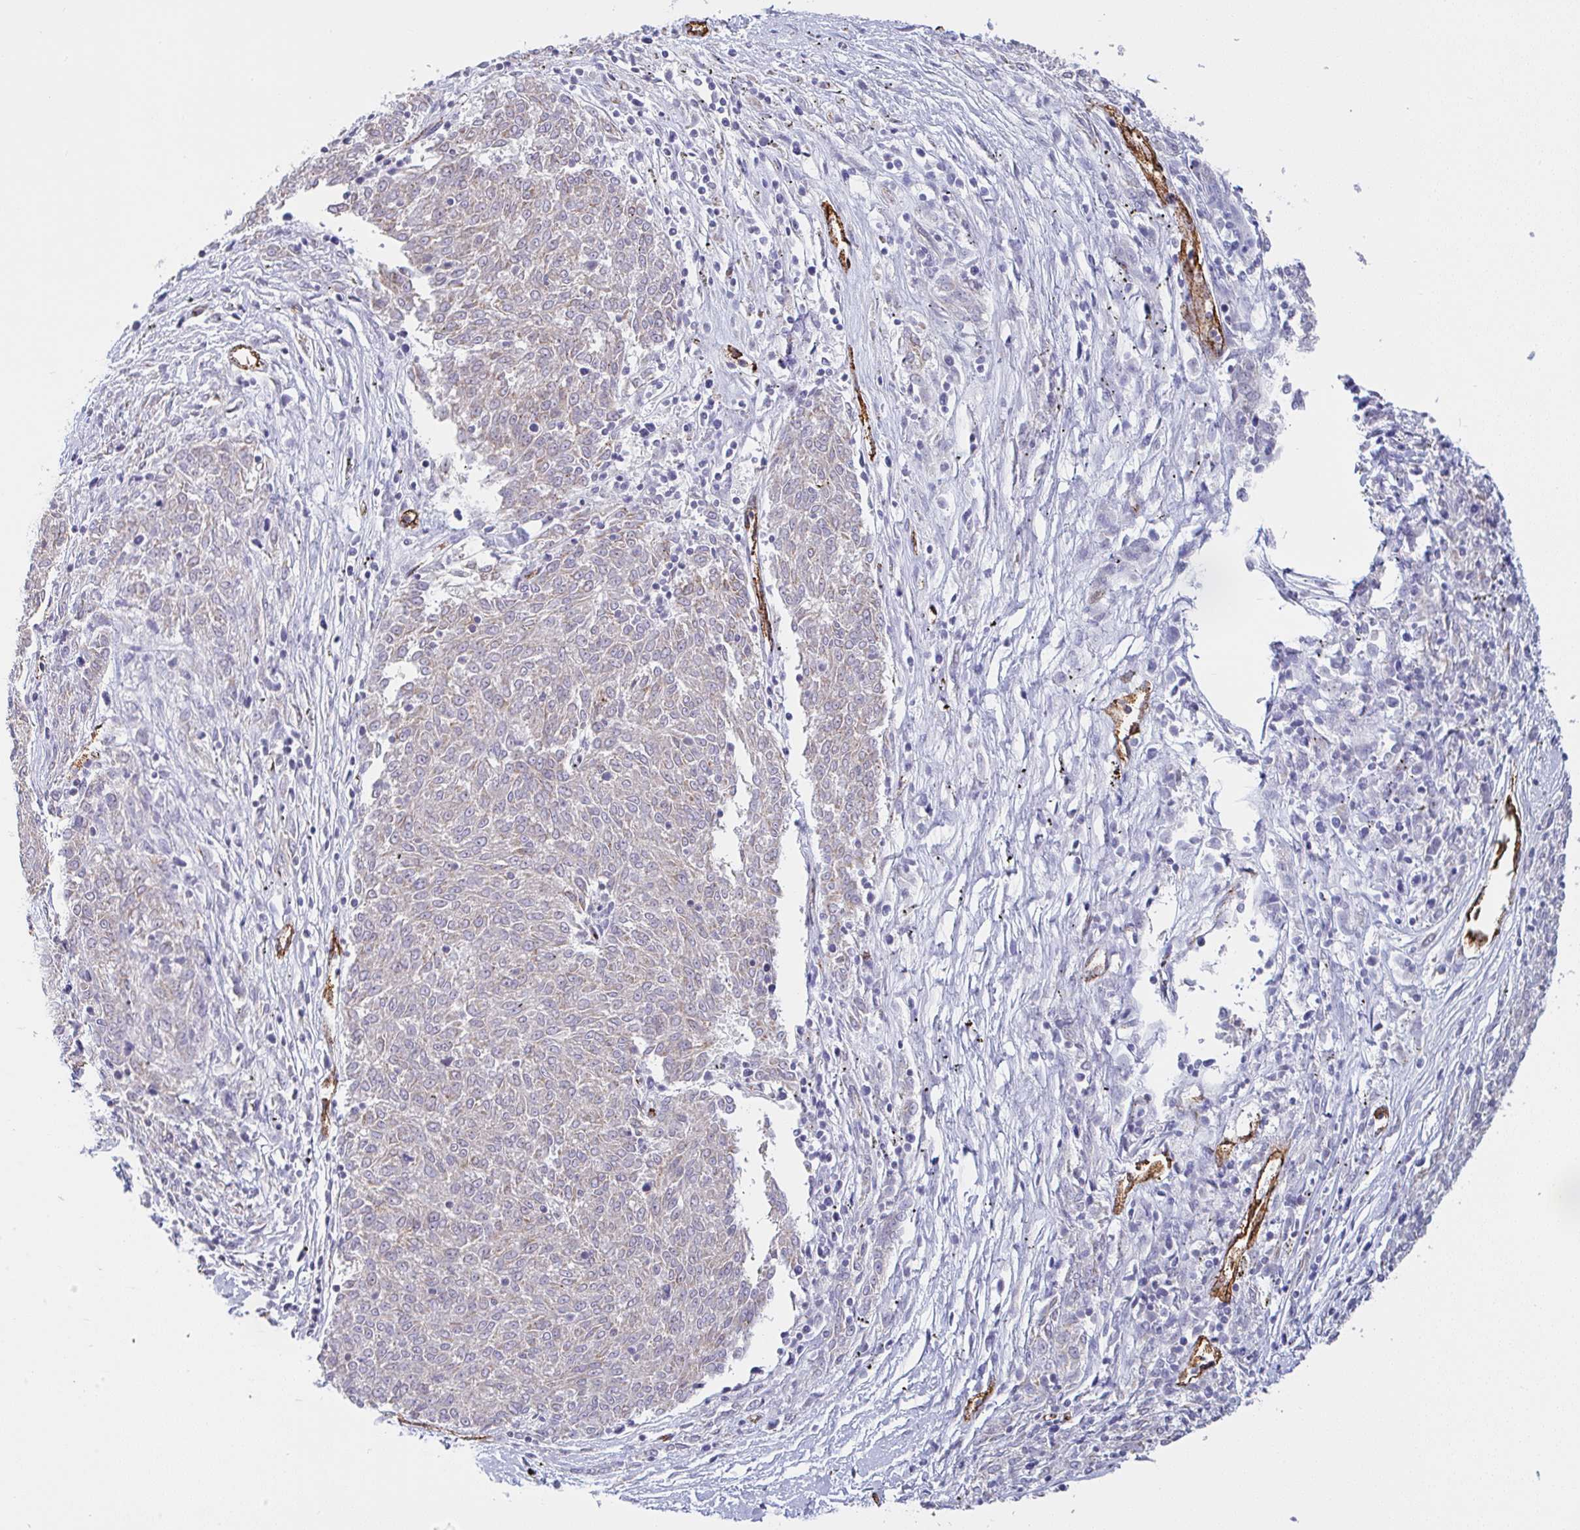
{"staining": {"intensity": "negative", "quantity": "none", "location": "none"}, "tissue": "melanoma", "cell_type": "Tumor cells", "image_type": "cancer", "snomed": [{"axis": "morphology", "description": "Malignant melanoma, NOS"}, {"axis": "topography", "description": "Skin"}], "caption": "Immunohistochemistry image of human malignant melanoma stained for a protein (brown), which exhibits no positivity in tumor cells.", "gene": "PLCD4", "patient": {"sex": "female", "age": 72}}